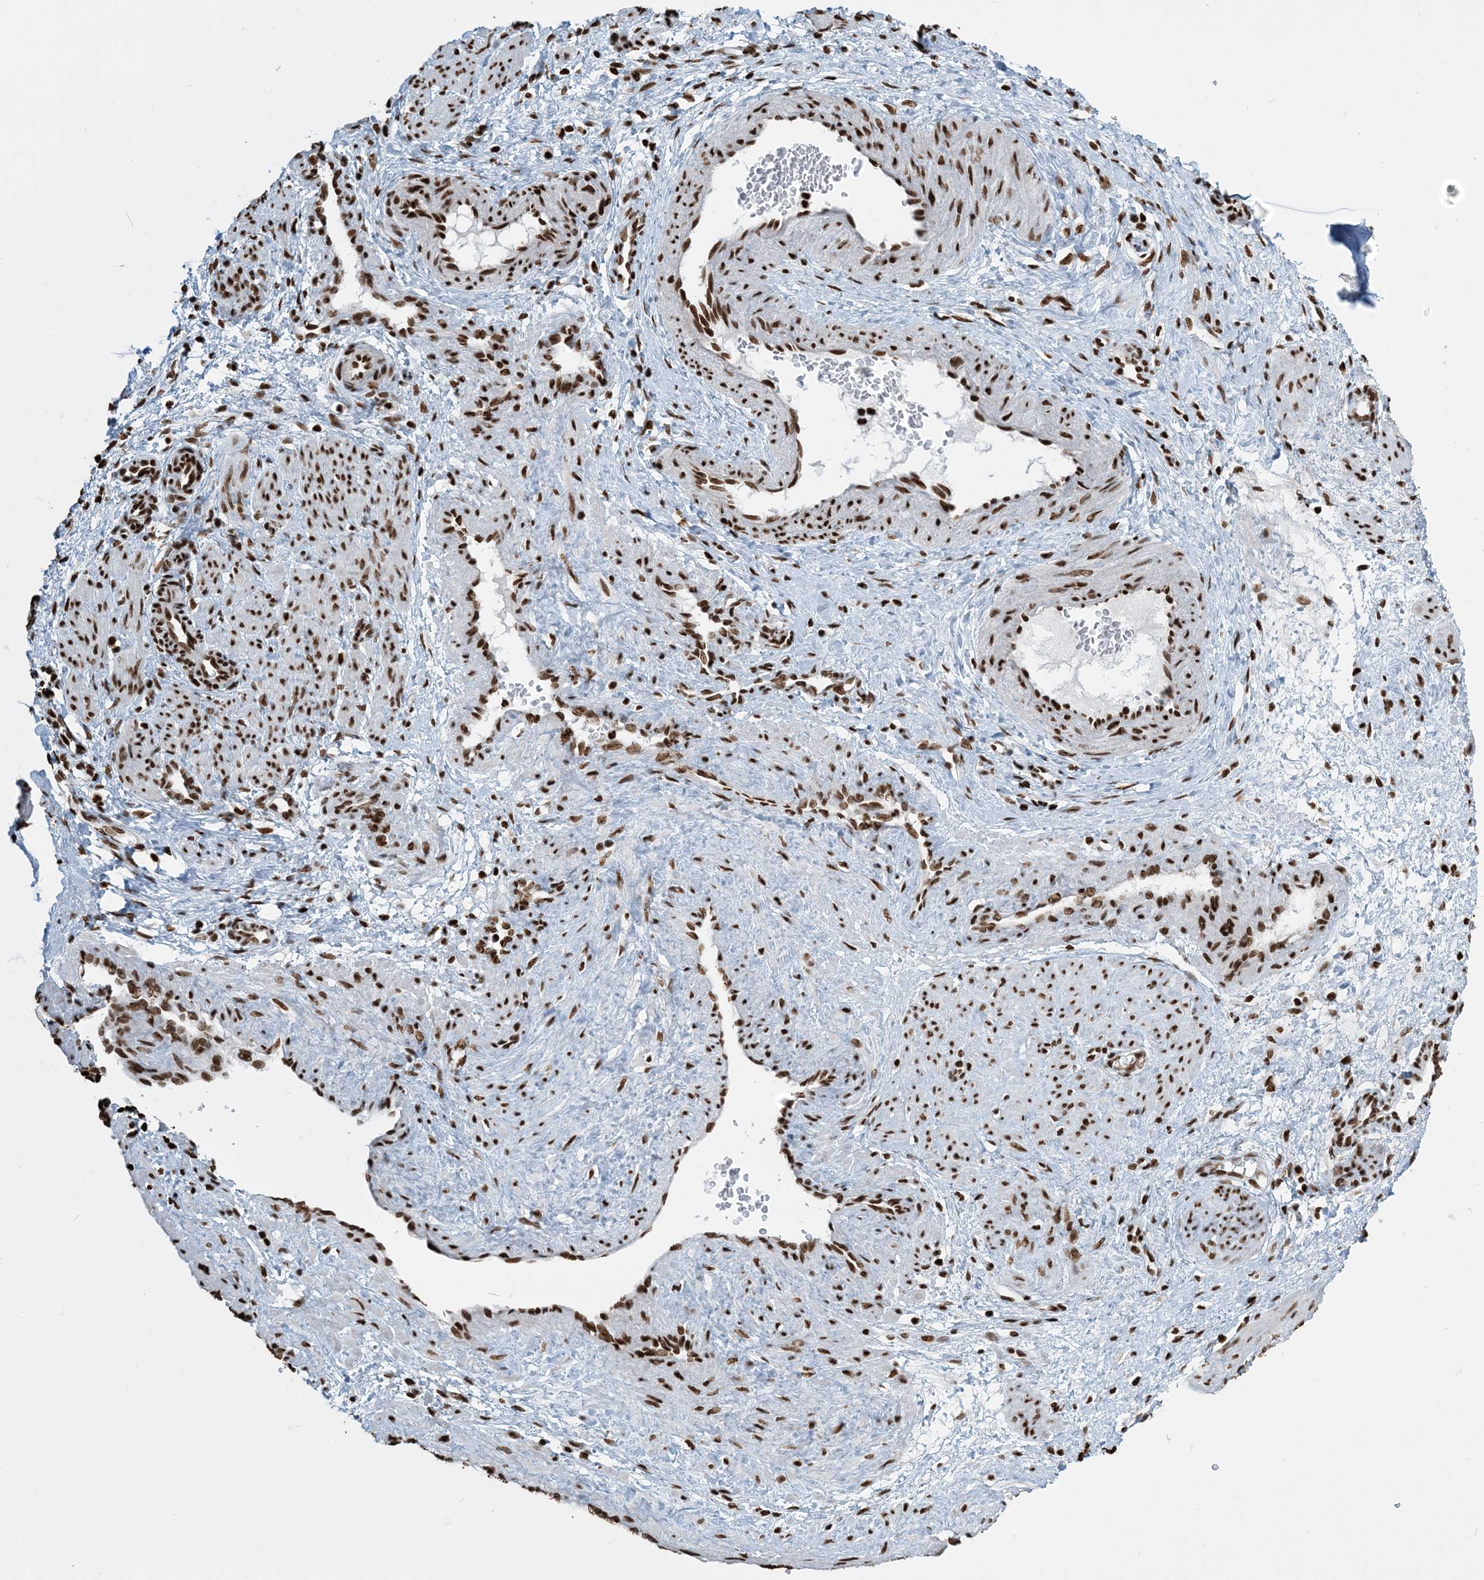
{"staining": {"intensity": "moderate", "quantity": ">75%", "location": "nuclear"}, "tissue": "smooth muscle", "cell_type": "Smooth muscle cells", "image_type": "normal", "snomed": [{"axis": "morphology", "description": "Normal tissue, NOS"}, {"axis": "topography", "description": "Endometrium"}], "caption": "This is a photomicrograph of immunohistochemistry (IHC) staining of benign smooth muscle, which shows moderate expression in the nuclear of smooth muscle cells.", "gene": "H3", "patient": {"sex": "female", "age": 33}}